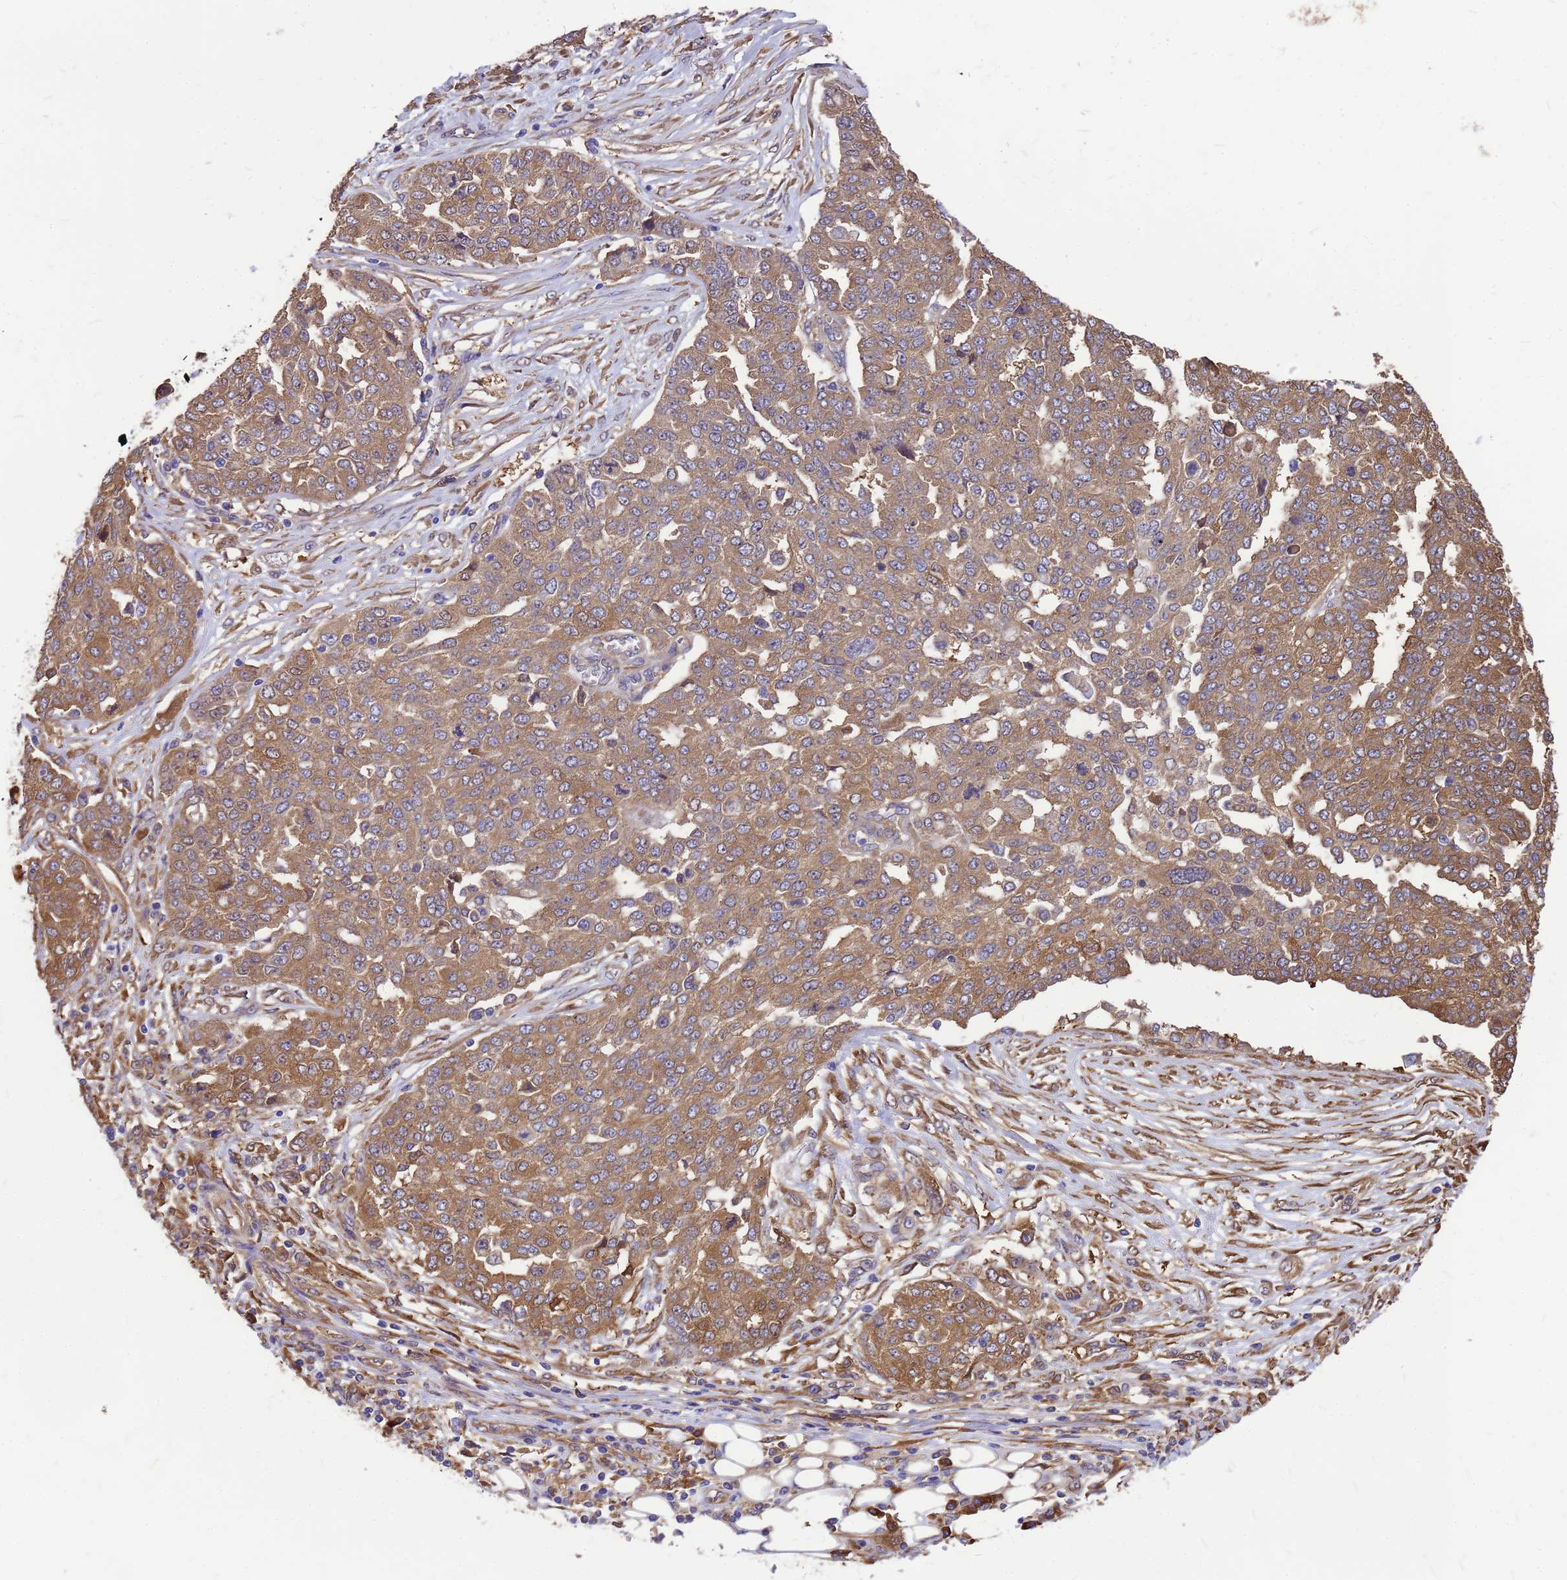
{"staining": {"intensity": "moderate", "quantity": ">75%", "location": "cytoplasmic/membranous"}, "tissue": "ovarian cancer", "cell_type": "Tumor cells", "image_type": "cancer", "snomed": [{"axis": "morphology", "description": "Cystadenocarcinoma, serous, NOS"}, {"axis": "topography", "description": "Soft tissue"}, {"axis": "topography", "description": "Ovary"}], "caption": "Protein staining reveals moderate cytoplasmic/membranous expression in about >75% of tumor cells in serous cystadenocarcinoma (ovarian).", "gene": "GID4", "patient": {"sex": "female", "age": 57}}